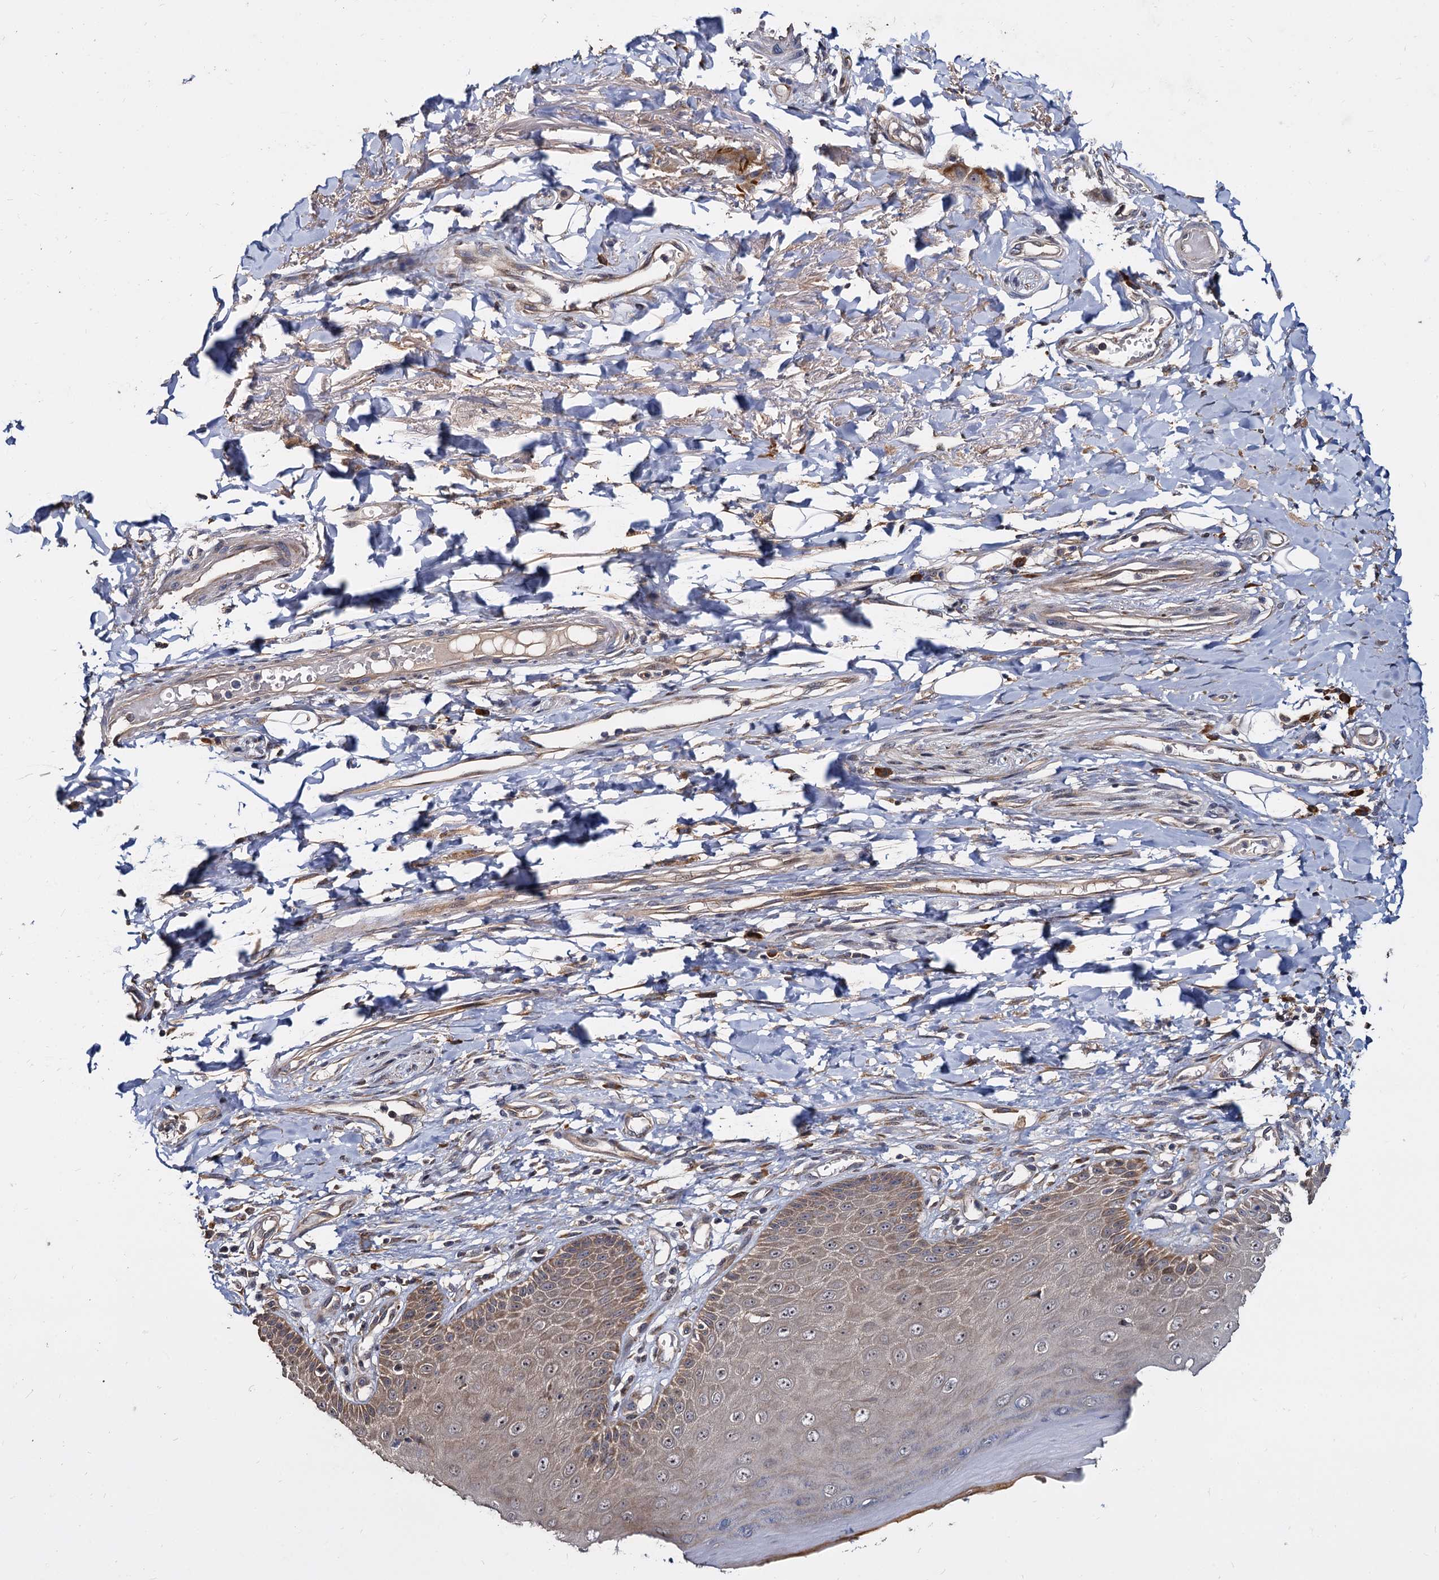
{"staining": {"intensity": "moderate", "quantity": ">75%", "location": "cytoplasmic/membranous"}, "tissue": "skin", "cell_type": "Epidermal cells", "image_type": "normal", "snomed": [{"axis": "morphology", "description": "Normal tissue, NOS"}, {"axis": "topography", "description": "Anal"}], "caption": "A histopathology image of skin stained for a protein demonstrates moderate cytoplasmic/membranous brown staining in epidermal cells. Using DAB (3,3'-diaminobenzidine) (brown) and hematoxylin (blue) stains, captured at high magnification using brightfield microscopy.", "gene": "WWC3", "patient": {"sex": "male", "age": 78}}